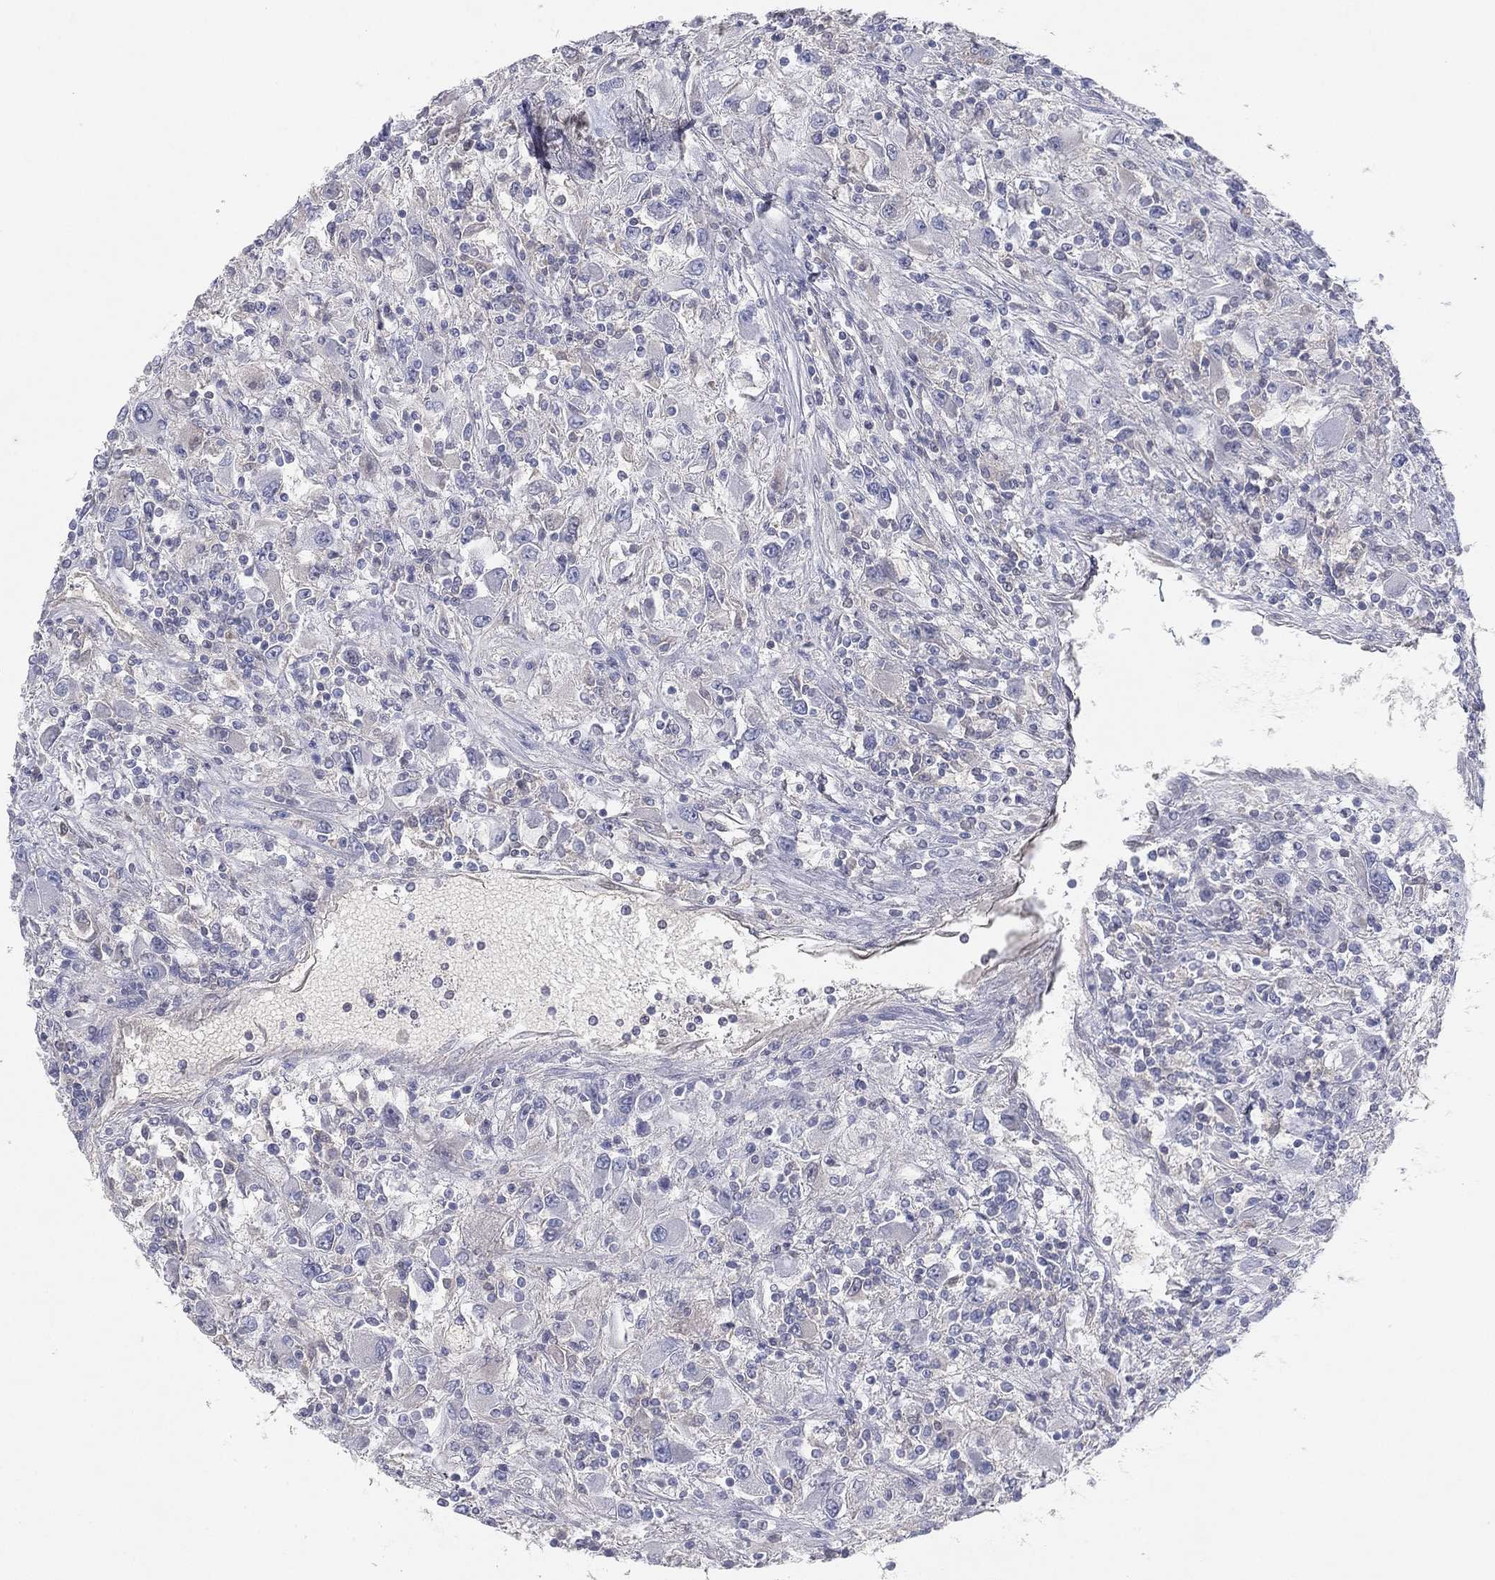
{"staining": {"intensity": "negative", "quantity": "none", "location": "none"}, "tissue": "renal cancer", "cell_type": "Tumor cells", "image_type": "cancer", "snomed": [{"axis": "morphology", "description": "Adenocarcinoma, NOS"}, {"axis": "topography", "description": "Kidney"}], "caption": "A high-resolution histopathology image shows immunohistochemistry (IHC) staining of renal cancer (adenocarcinoma), which exhibits no significant expression in tumor cells.", "gene": "CPT1B", "patient": {"sex": "female", "age": 67}}